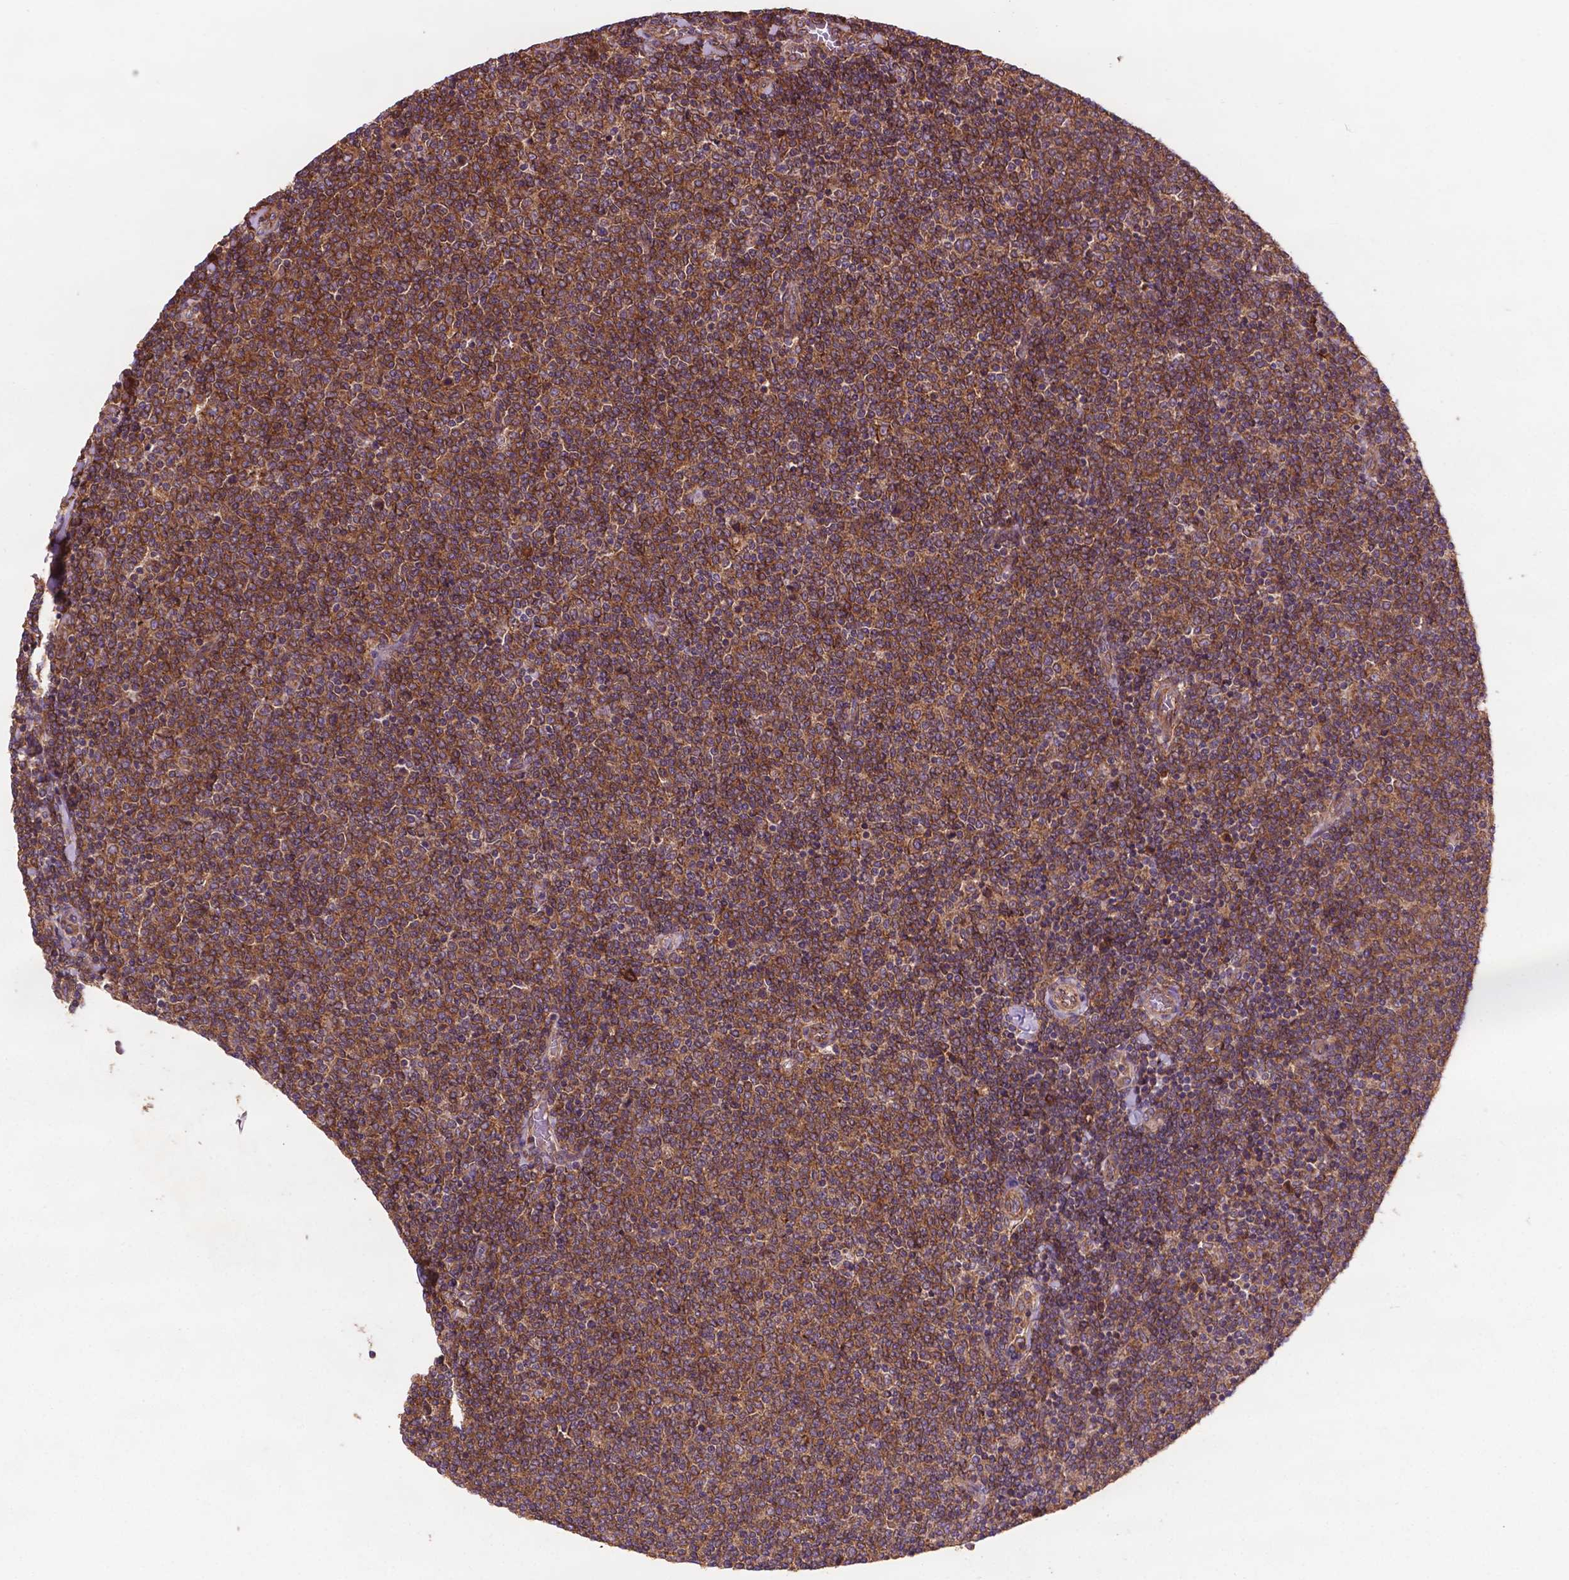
{"staining": {"intensity": "moderate", "quantity": ">75%", "location": "cytoplasmic/membranous"}, "tissue": "lymphoma", "cell_type": "Tumor cells", "image_type": "cancer", "snomed": [{"axis": "morphology", "description": "Malignant lymphoma, non-Hodgkin's type, Low grade"}, {"axis": "topography", "description": "Lymph node"}], "caption": "Immunohistochemical staining of human low-grade malignant lymphoma, non-Hodgkin's type shows medium levels of moderate cytoplasmic/membranous protein expression in approximately >75% of tumor cells.", "gene": "CCDC71L", "patient": {"sex": "male", "age": 52}}